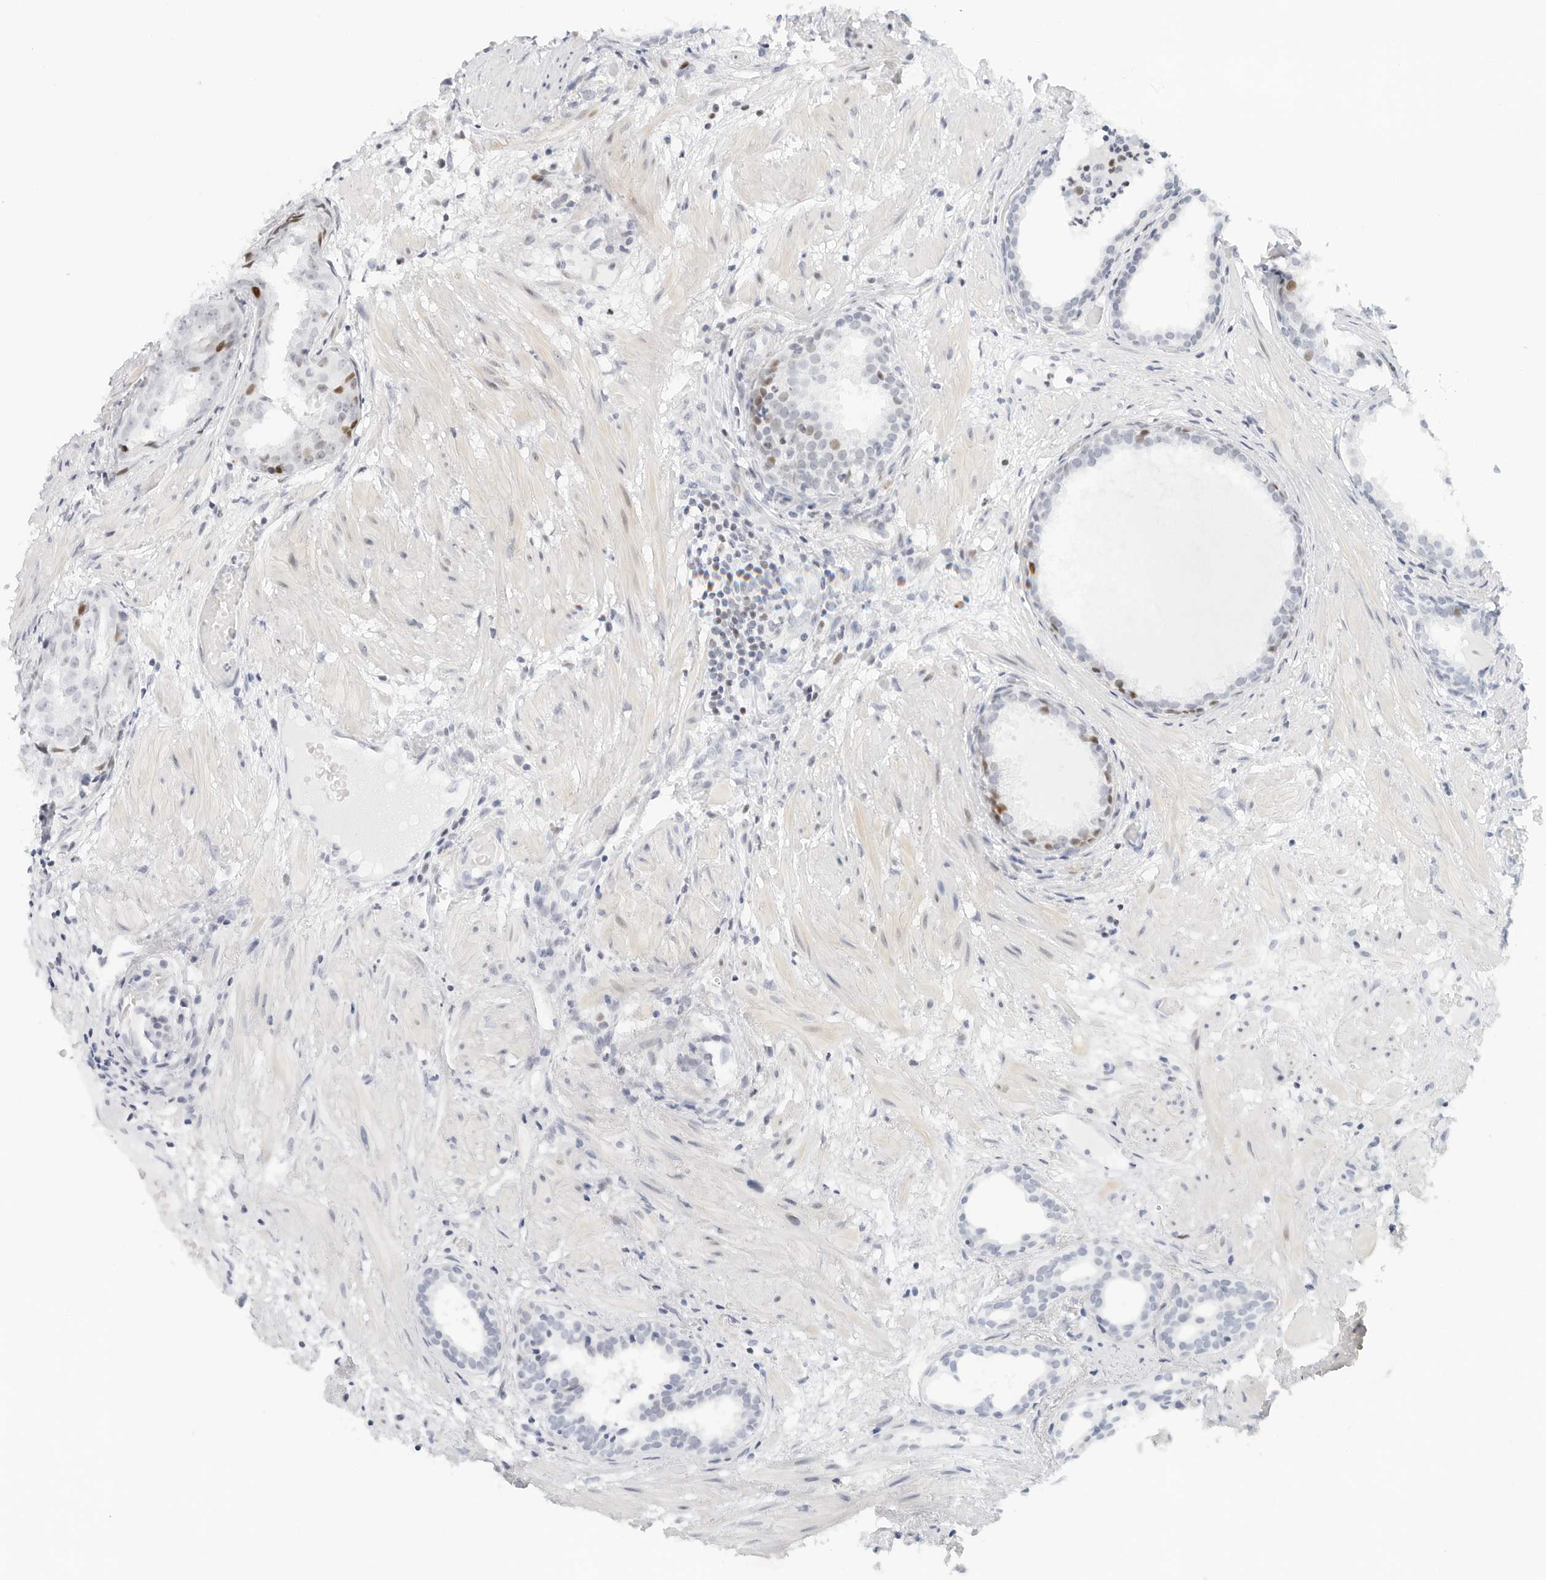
{"staining": {"intensity": "weak", "quantity": "<25%", "location": "nuclear"}, "tissue": "prostate cancer", "cell_type": "Tumor cells", "image_type": "cancer", "snomed": [{"axis": "morphology", "description": "Adenocarcinoma, Low grade"}, {"axis": "topography", "description": "Prostate"}], "caption": "There is no significant positivity in tumor cells of prostate low-grade adenocarcinoma.", "gene": "NTMT2", "patient": {"sex": "male", "age": 88}}